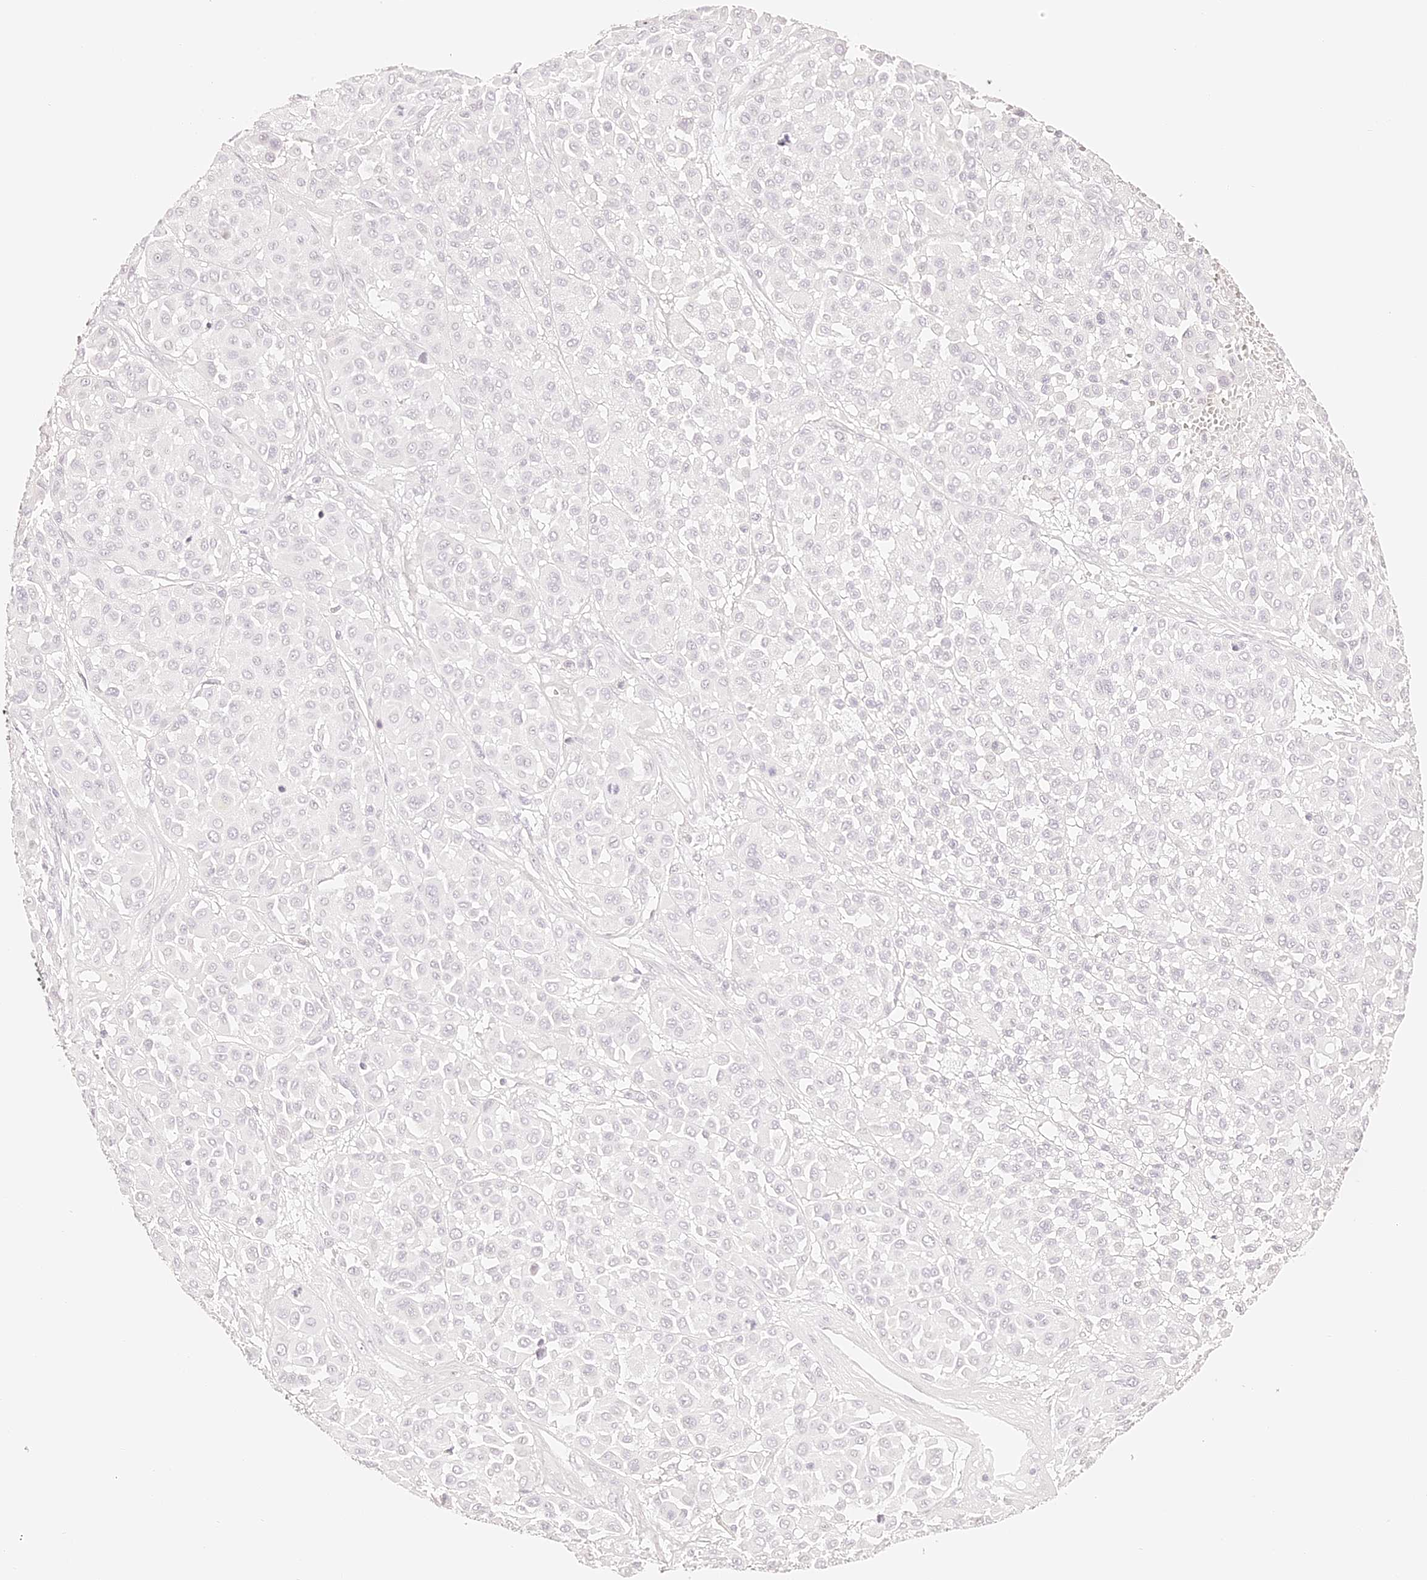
{"staining": {"intensity": "negative", "quantity": "none", "location": "none"}, "tissue": "melanoma", "cell_type": "Tumor cells", "image_type": "cancer", "snomed": [{"axis": "morphology", "description": "Malignant melanoma, Metastatic site"}, {"axis": "topography", "description": "Soft tissue"}], "caption": "A micrograph of human melanoma is negative for staining in tumor cells.", "gene": "TRIM45", "patient": {"sex": "male", "age": 41}}